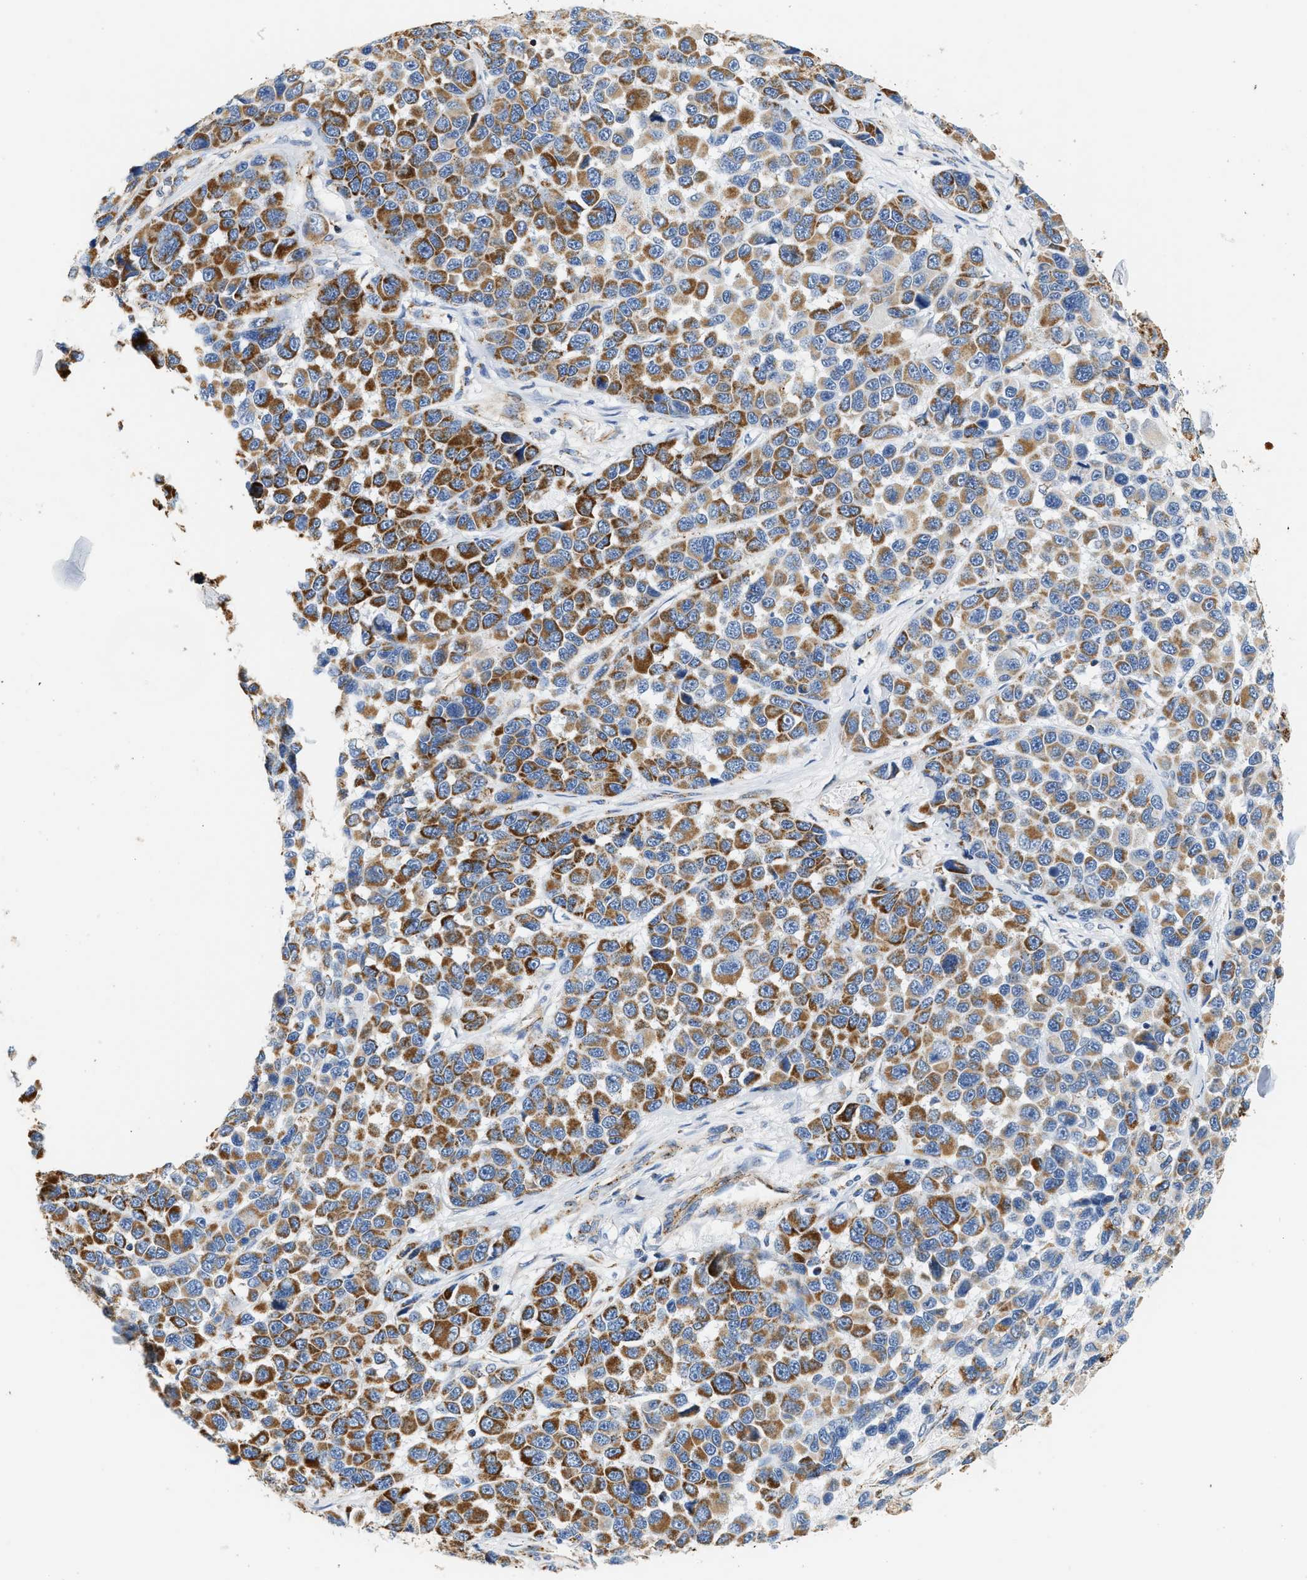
{"staining": {"intensity": "moderate", "quantity": ">75%", "location": "cytoplasmic/membranous"}, "tissue": "melanoma", "cell_type": "Tumor cells", "image_type": "cancer", "snomed": [{"axis": "morphology", "description": "Malignant melanoma, NOS"}, {"axis": "topography", "description": "Skin"}], "caption": "Immunohistochemical staining of human malignant melanoma reveals medium levels of moderate cytoplasmic/membranous protein expression in approximately >75% of tumor cells.", "gene": "SHMT2", "patient": {"sex": "male", "age": 53}}